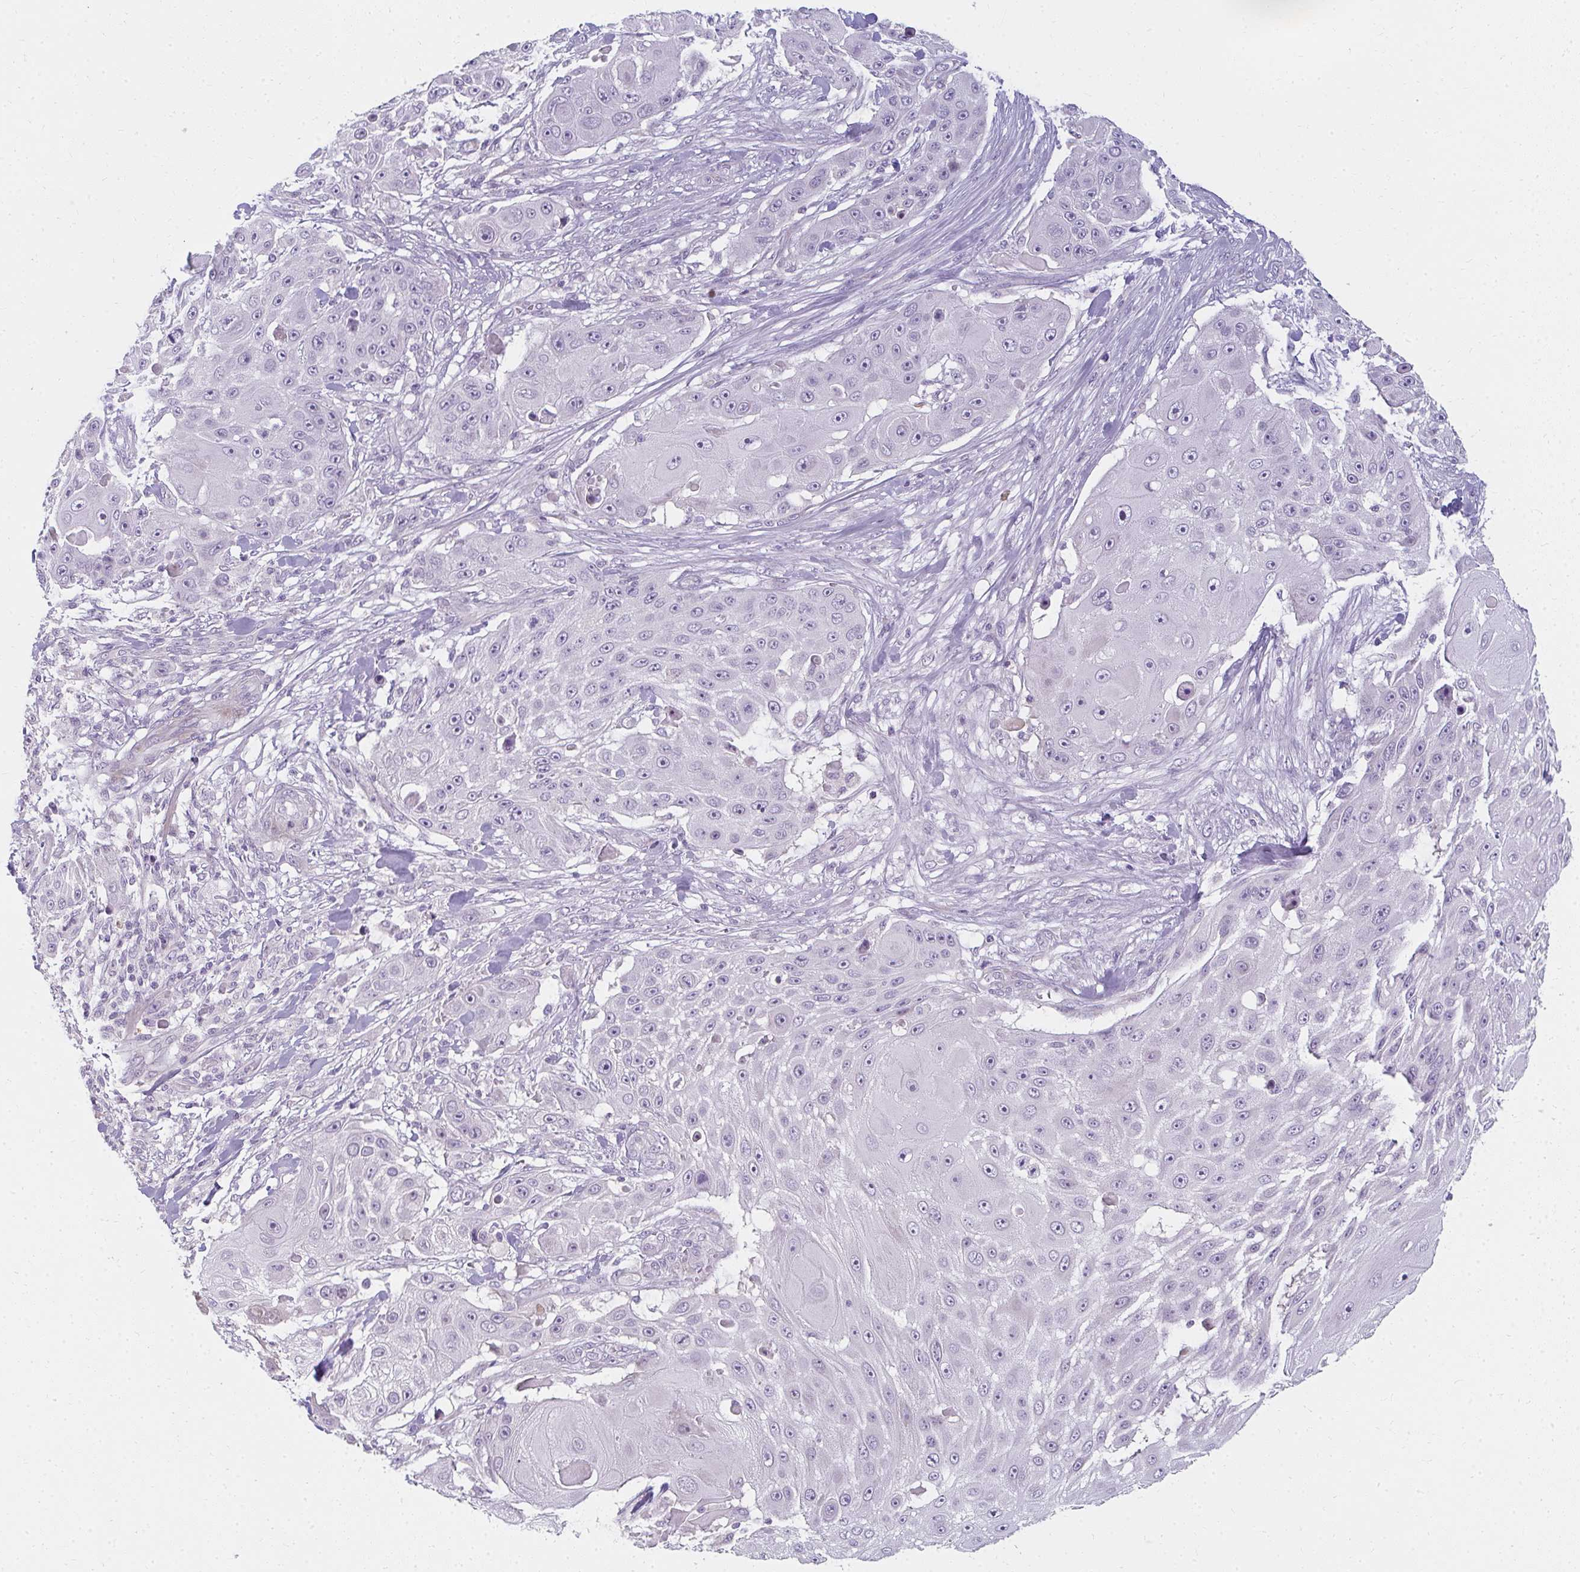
{"staining": {"intensity": "negative", "quantity": "none", "location": "none"}, "tissue": "skin cancer", "cell_type": "Tumor cells", "image_type": "cancer", "snomed": [{"axis": "morphology", "description": "Squamous cell carcinoma, NOS"}, {"axis": "topography", "description": "Skin"}], "caption": "Immunohistochemistry photomicrograph of neoplastic tissue: squamous cell carcinoma (skin) stained with DAB (3,3'-diaminobenzidine) displays no significant protein expression in tumor cells.", "gene": "PPP1R3G", "patient": {"sex": "female", "age": 86}}